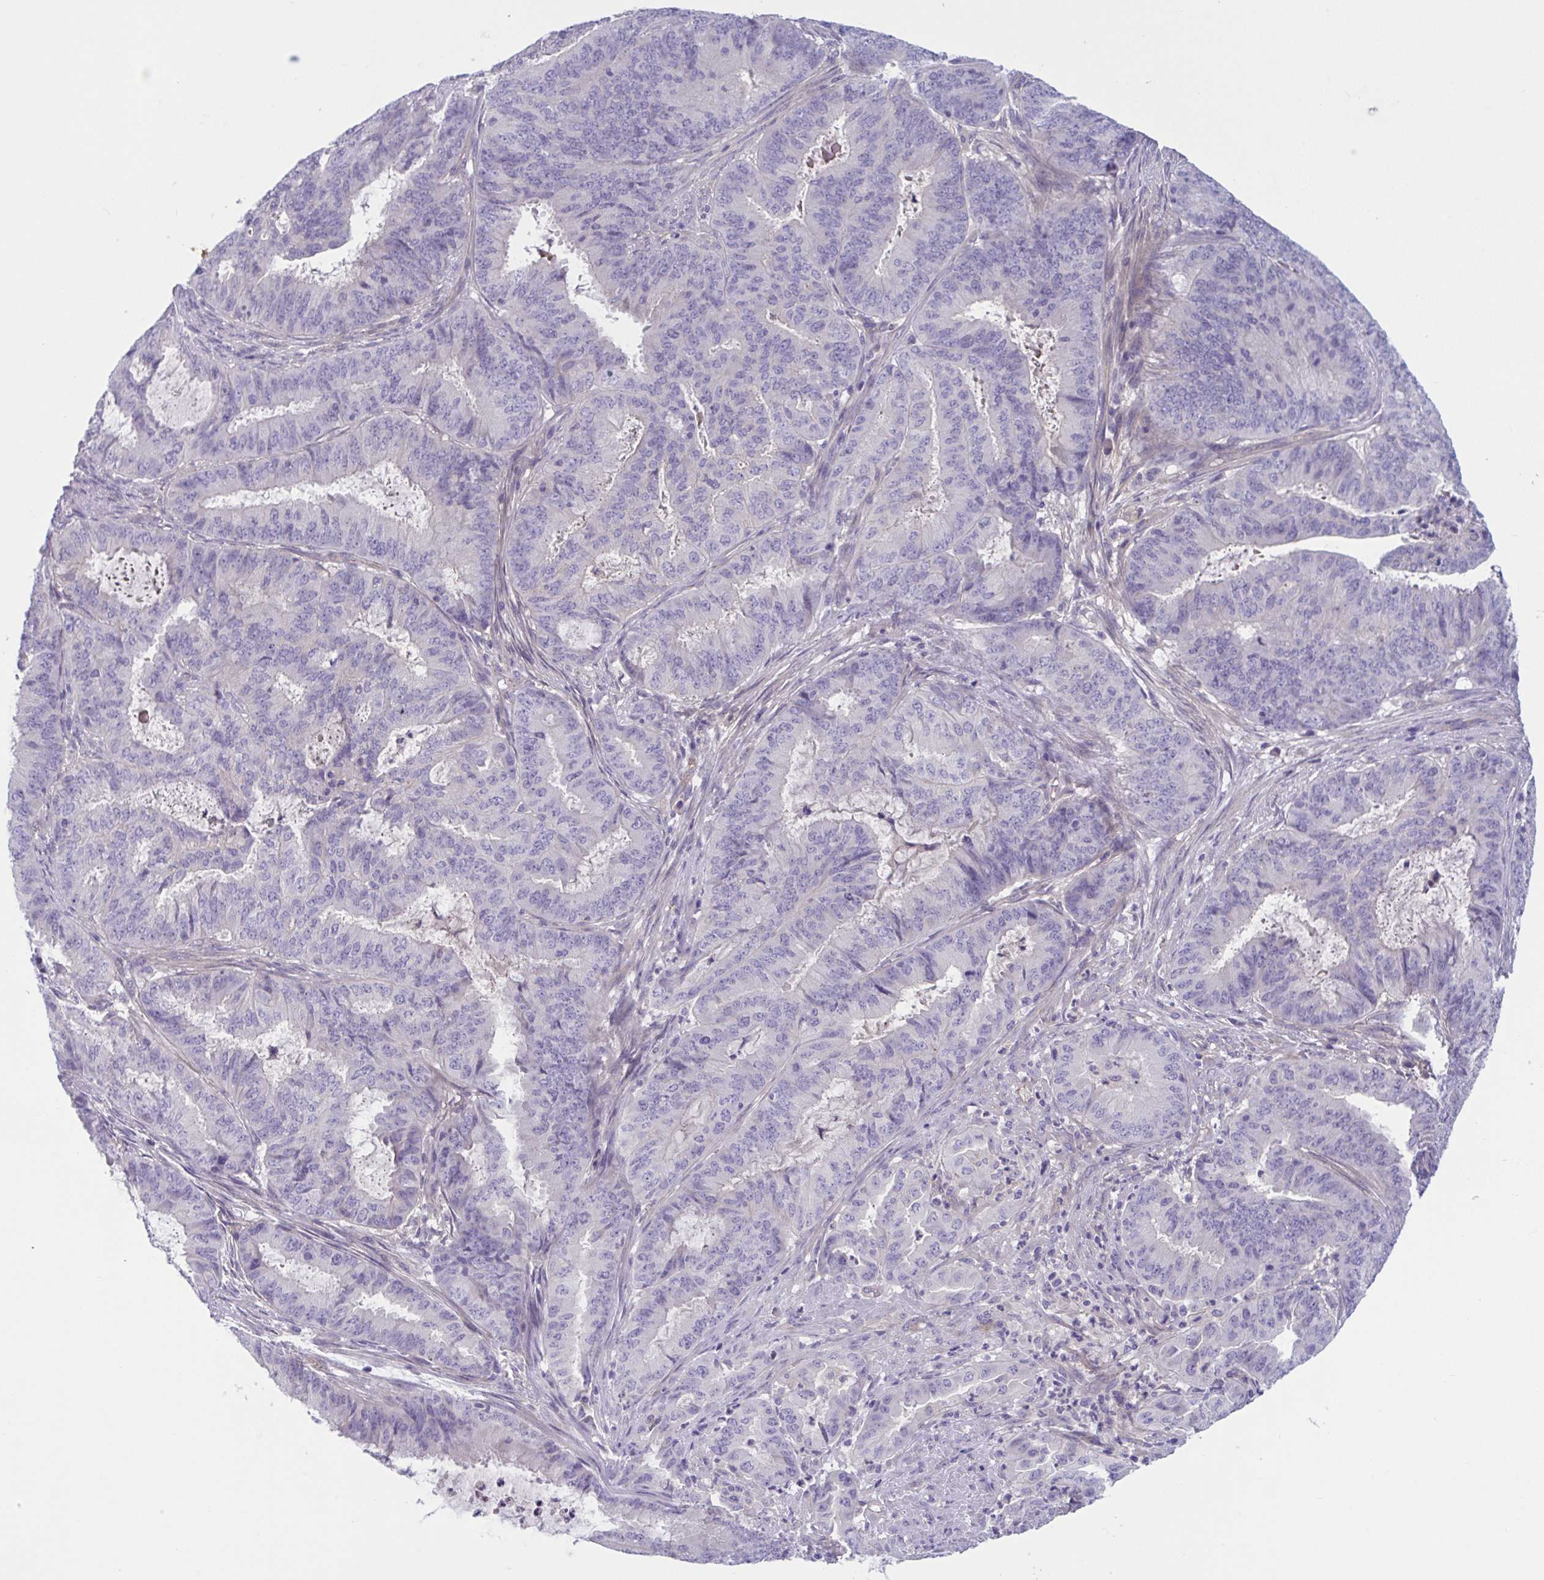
{"staining": {"intensity": "negative", "quantity": "none", "location": "none"}, "tissue": "endometrial cancer", "cell_type": "Tumor cells", "image_type": "cancer", "snomed": [{"axis": "morphology", "description": "Adenocarcinoma, NOS"}, {"axis": "topography", "description": "Endometrium"}], "caption": "Immunohistochemistry (IHC) histopathology image of human endometrial adenocarcinoma stained for a protein (brown), which exhibits no staining in tumor cells.", "gene": "TTC7B", "patient": {"sex": "female", "age": 51}}